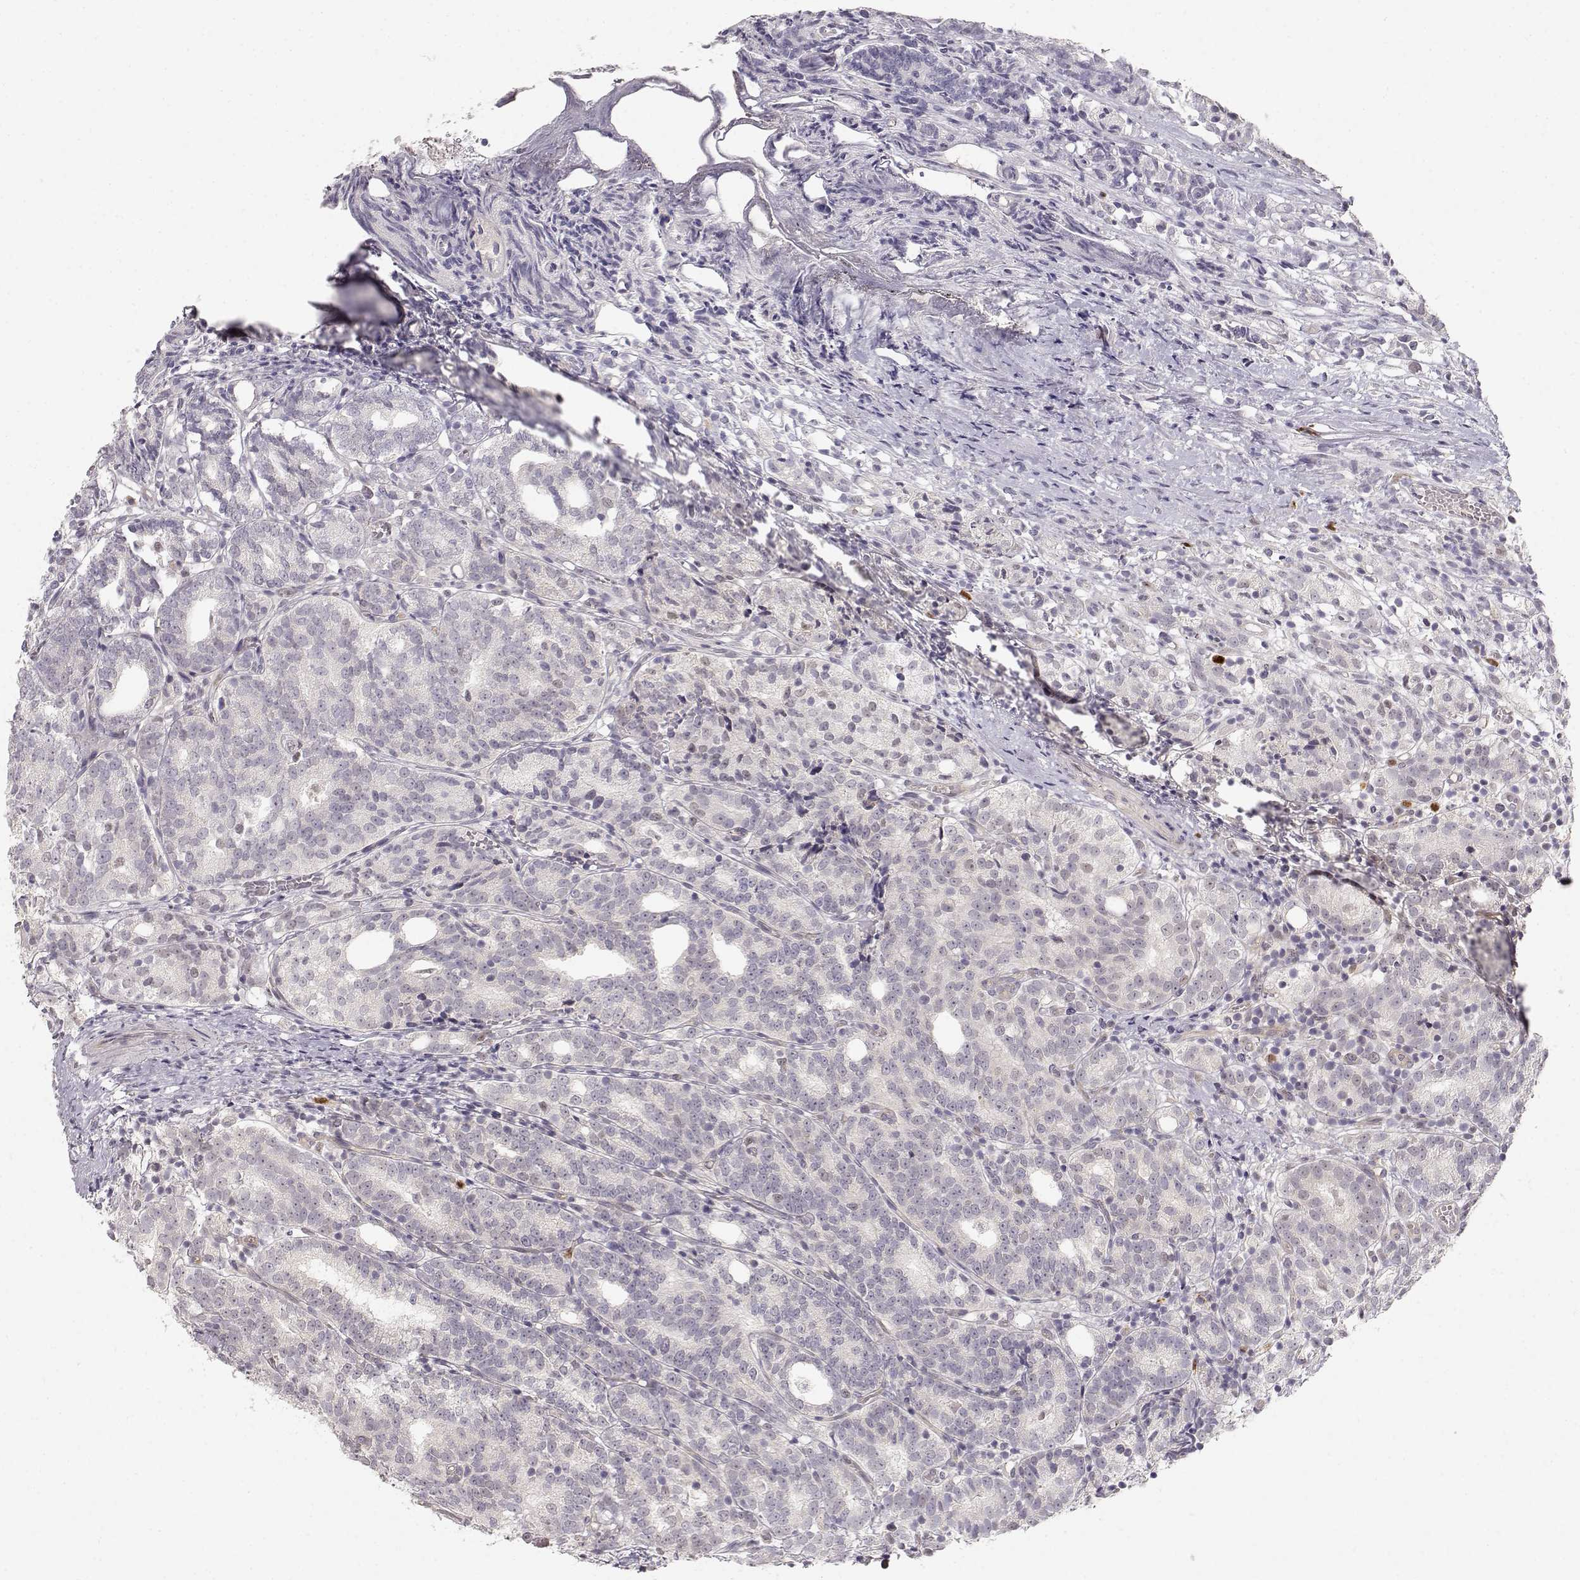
{"staining": {"intensity": "negative", "quantity": "none", "location": "none"}, "tissue": "prostate cancer", "cell_type": "Tumor cells", "image_type": "cancer", "snomed": [{"axis": "morphology", "description": "Adenocarcinoma, High grade"}, {"axis": "topography", "description": "Prostate"}], "caption": "High power microscopy image of an IHC micrograph of prostate adenocarcinoma (high-grade), revealing no significant positivity in tumor cells.", "gene": "EAF2", "patient": {"sex": "male", "age": 53}}